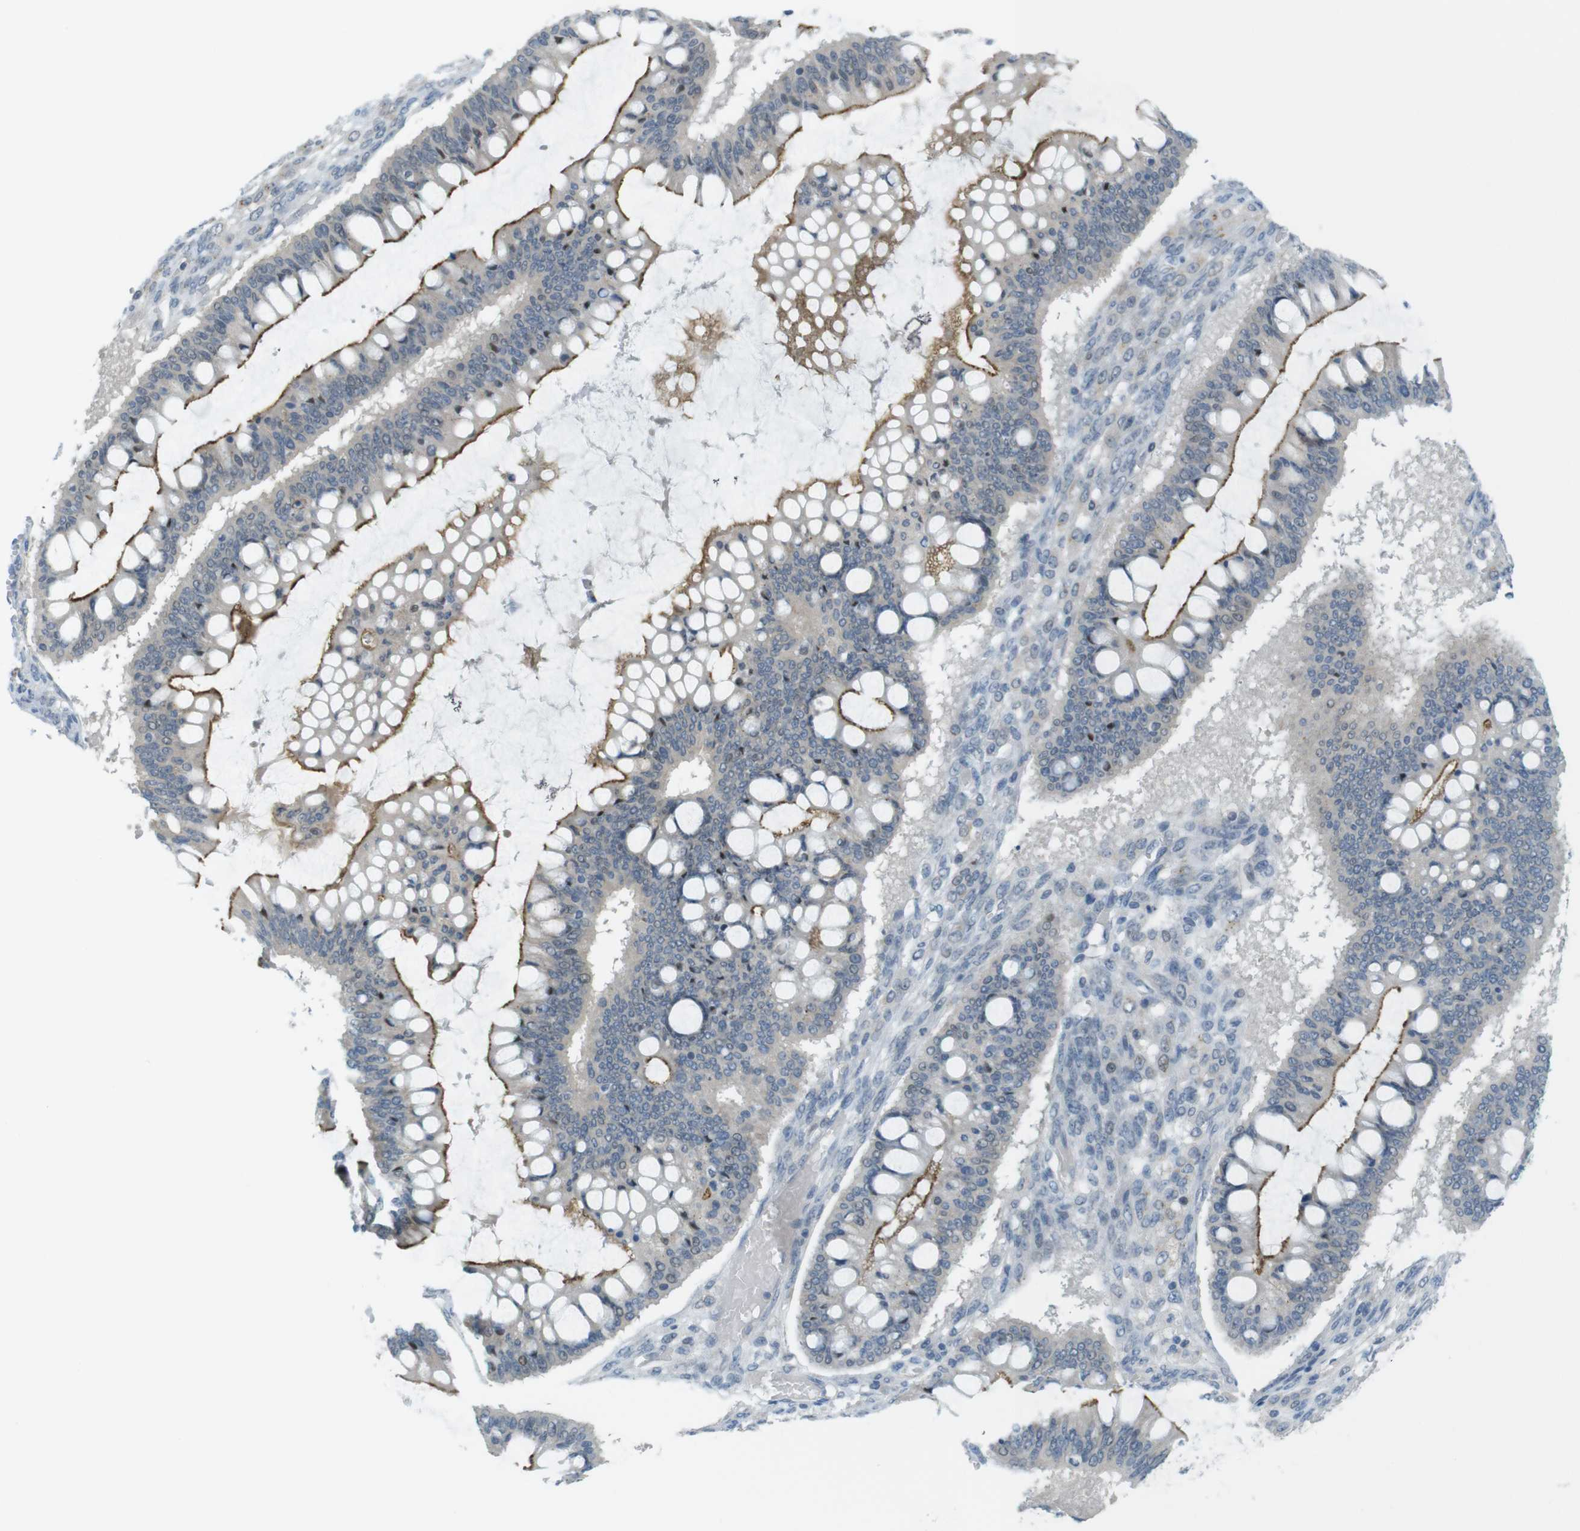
{"staining": {"intensity": "moderate", "quantity": "25%-75%", "location": "cytoplasmic/membranous"}, "tissue": "ovarian cancer", "cell_type": "Tumor cells", "image_type": "cancer", "snomed": [{"axis": "morphology", "description": "Cystadenocarcinoma, mucinous, NOS"}, {"axis": "topography", "description": "Ovary"}], "caption": "This histopathology image demonstrates ovarian cancer (mucinous cystadenocarcinoma) stained with immunohistochemistry to label a protein in brown. The cytoplasmic/membranous of tumor cells show moderate positivity for the protein. Nuclei are counter-stained blue.", "gene": "UGT8", "patient": {"sex": "female", "age": 73}}